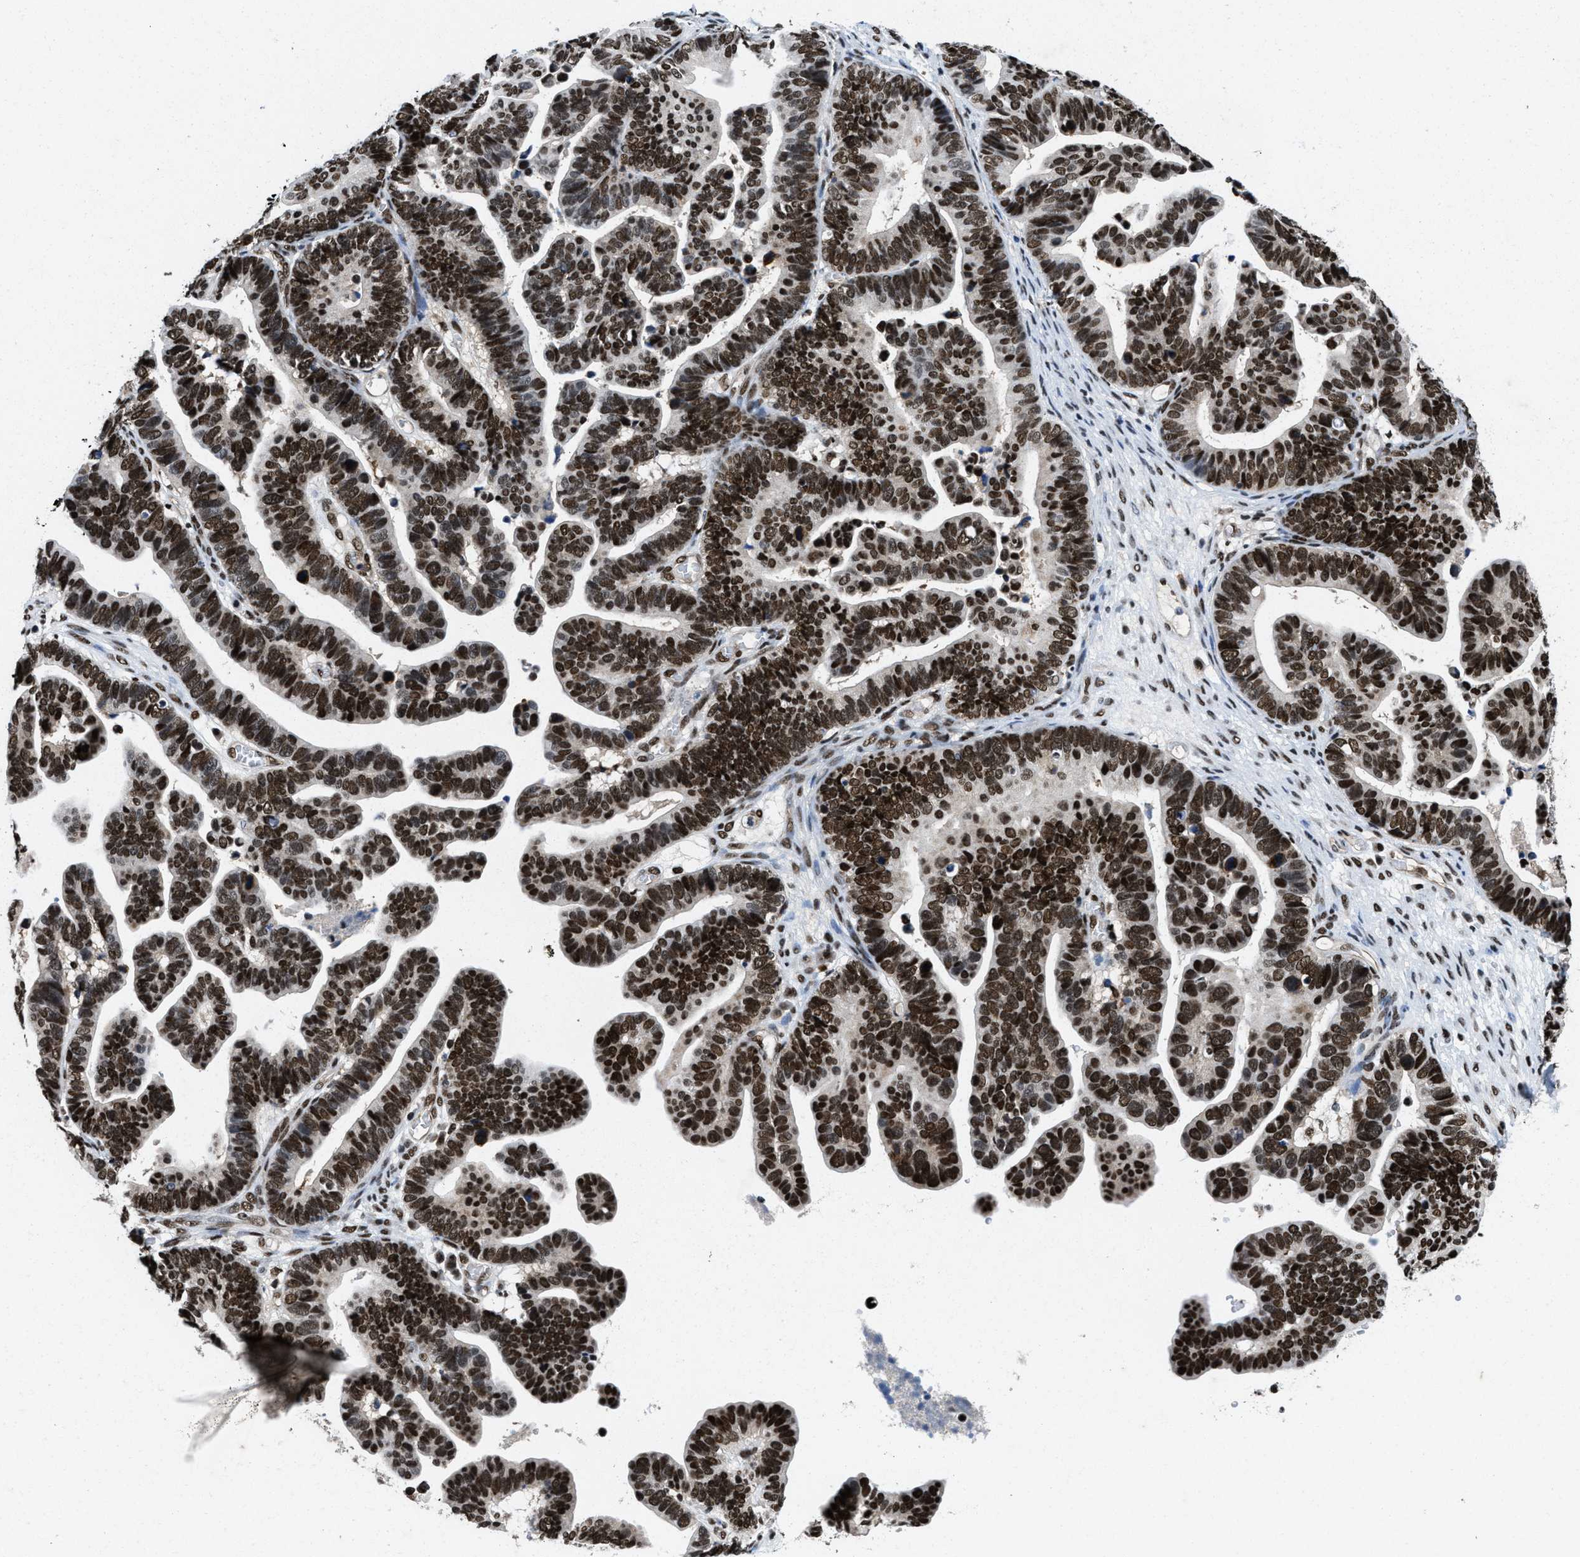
{"staining": {"intensity": "strong", "quantity": ">75%", "location": "nuclear"}, "tissue": "ovarian cancer", "cell_type": "Tumor cells", "image_type": "cancer", "snomed": [{"axis": "morphology", "description": "Cystadenocarcinoma, serous, NOS"}, {"axis": "topography", "description": "Ovary"}], "caption": "Protein staining of ovarian cancer tissue displays strong nuclear staining in about >75% of tumor cells.", "gene": "SAFB", "patient": {"sex": "female", "age": 56}}